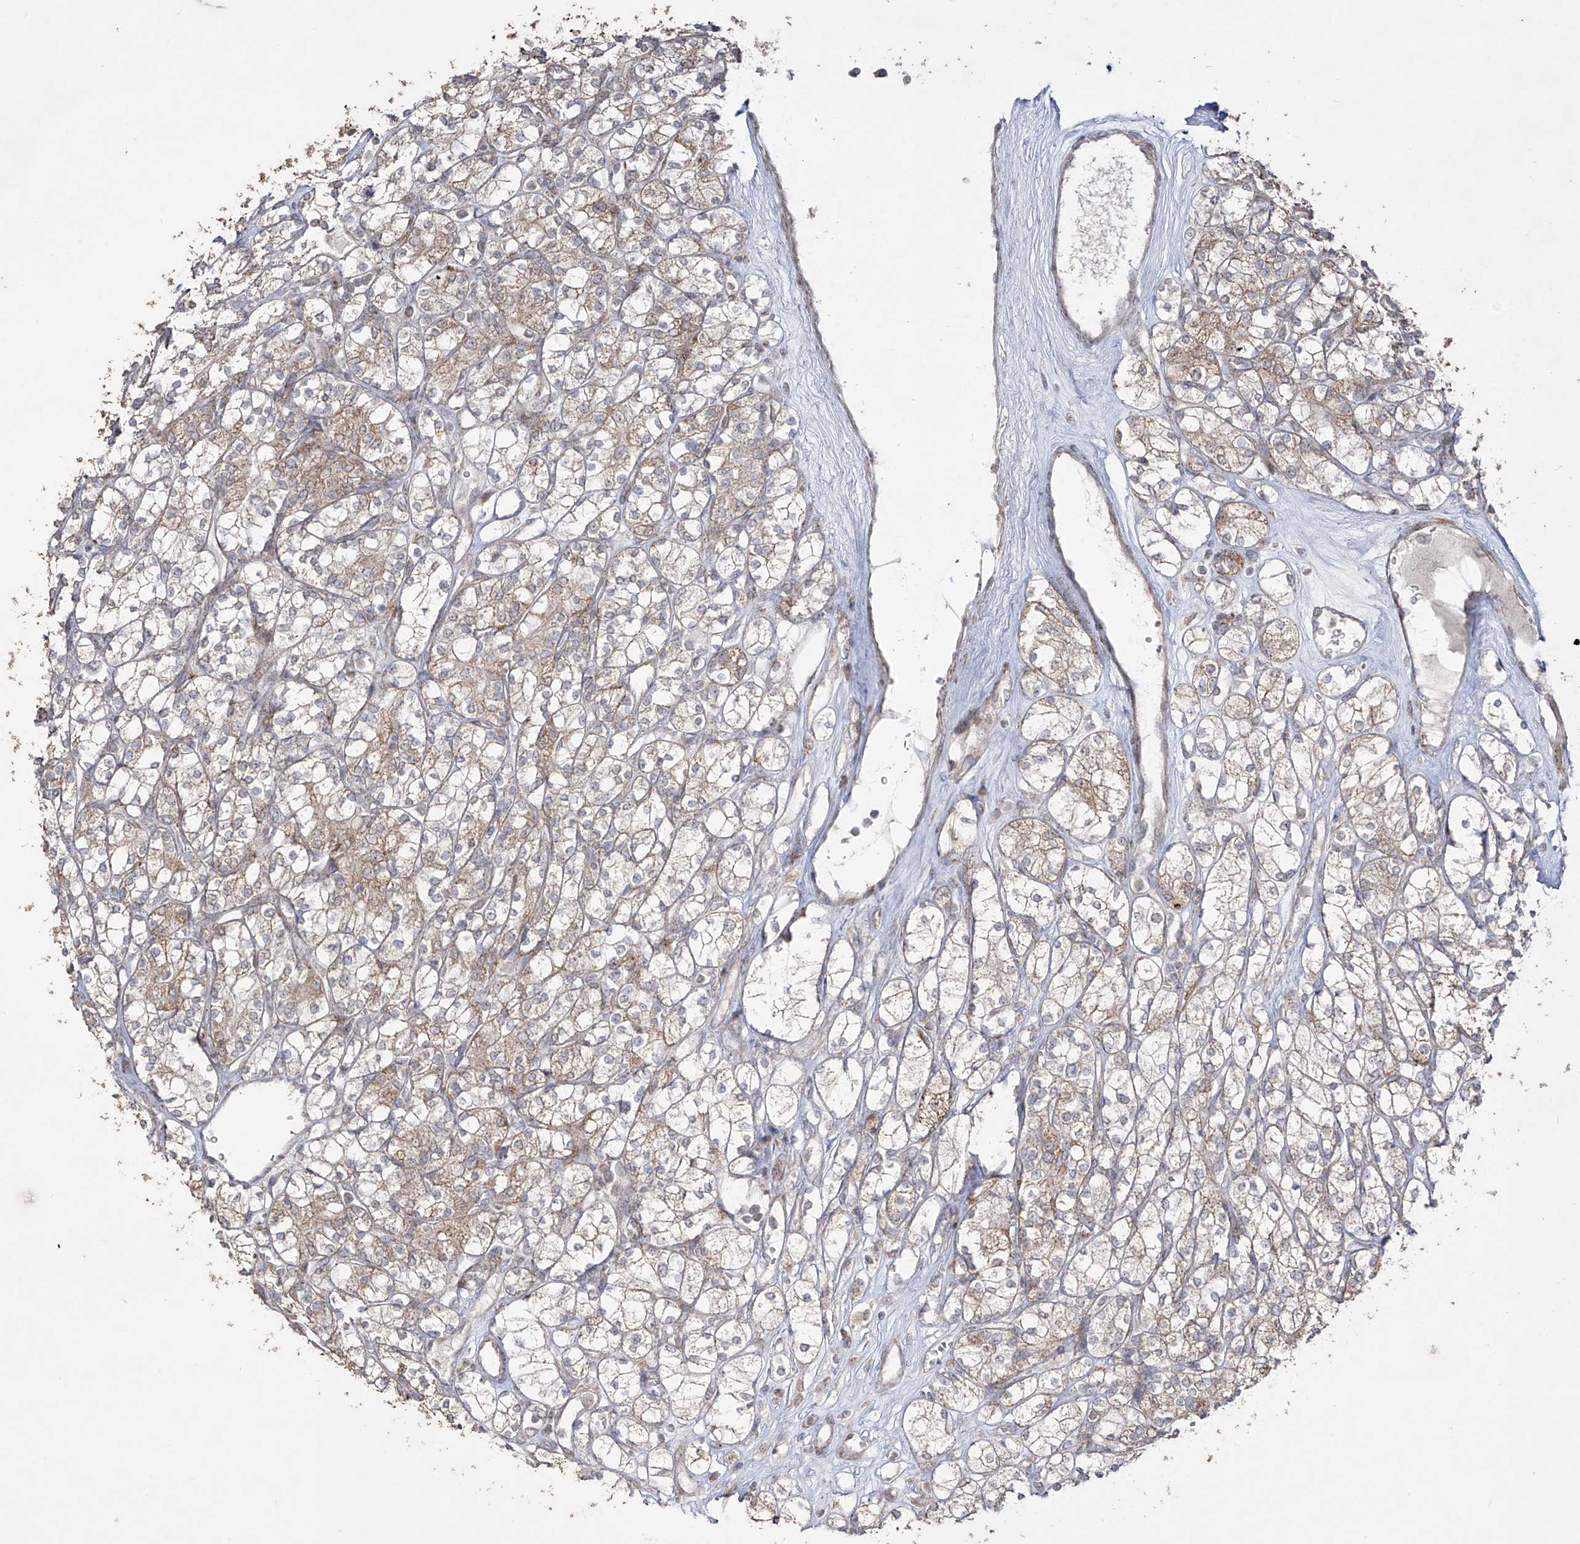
{"staining": {"intensity": "weak", "quantity": ">75%", "location": "cytoplasmic/membranous"}, "tissue": "renal cancer", "cell_type": "Tumor cells", "image_type": "cancer", "snomed": [{"axis": "morphology", "description": "Adenocarcinoma, NOS"}, {"axis": "topography", "description": "Kidney"}], "caption": "Protein expression analysis of renal adenocarcinoma displays weak cytoplasmic/membranous positivity in about >75% of tumor cells.", "gene": "YKT6", "patient": {"sex": "male", "age": 77}}